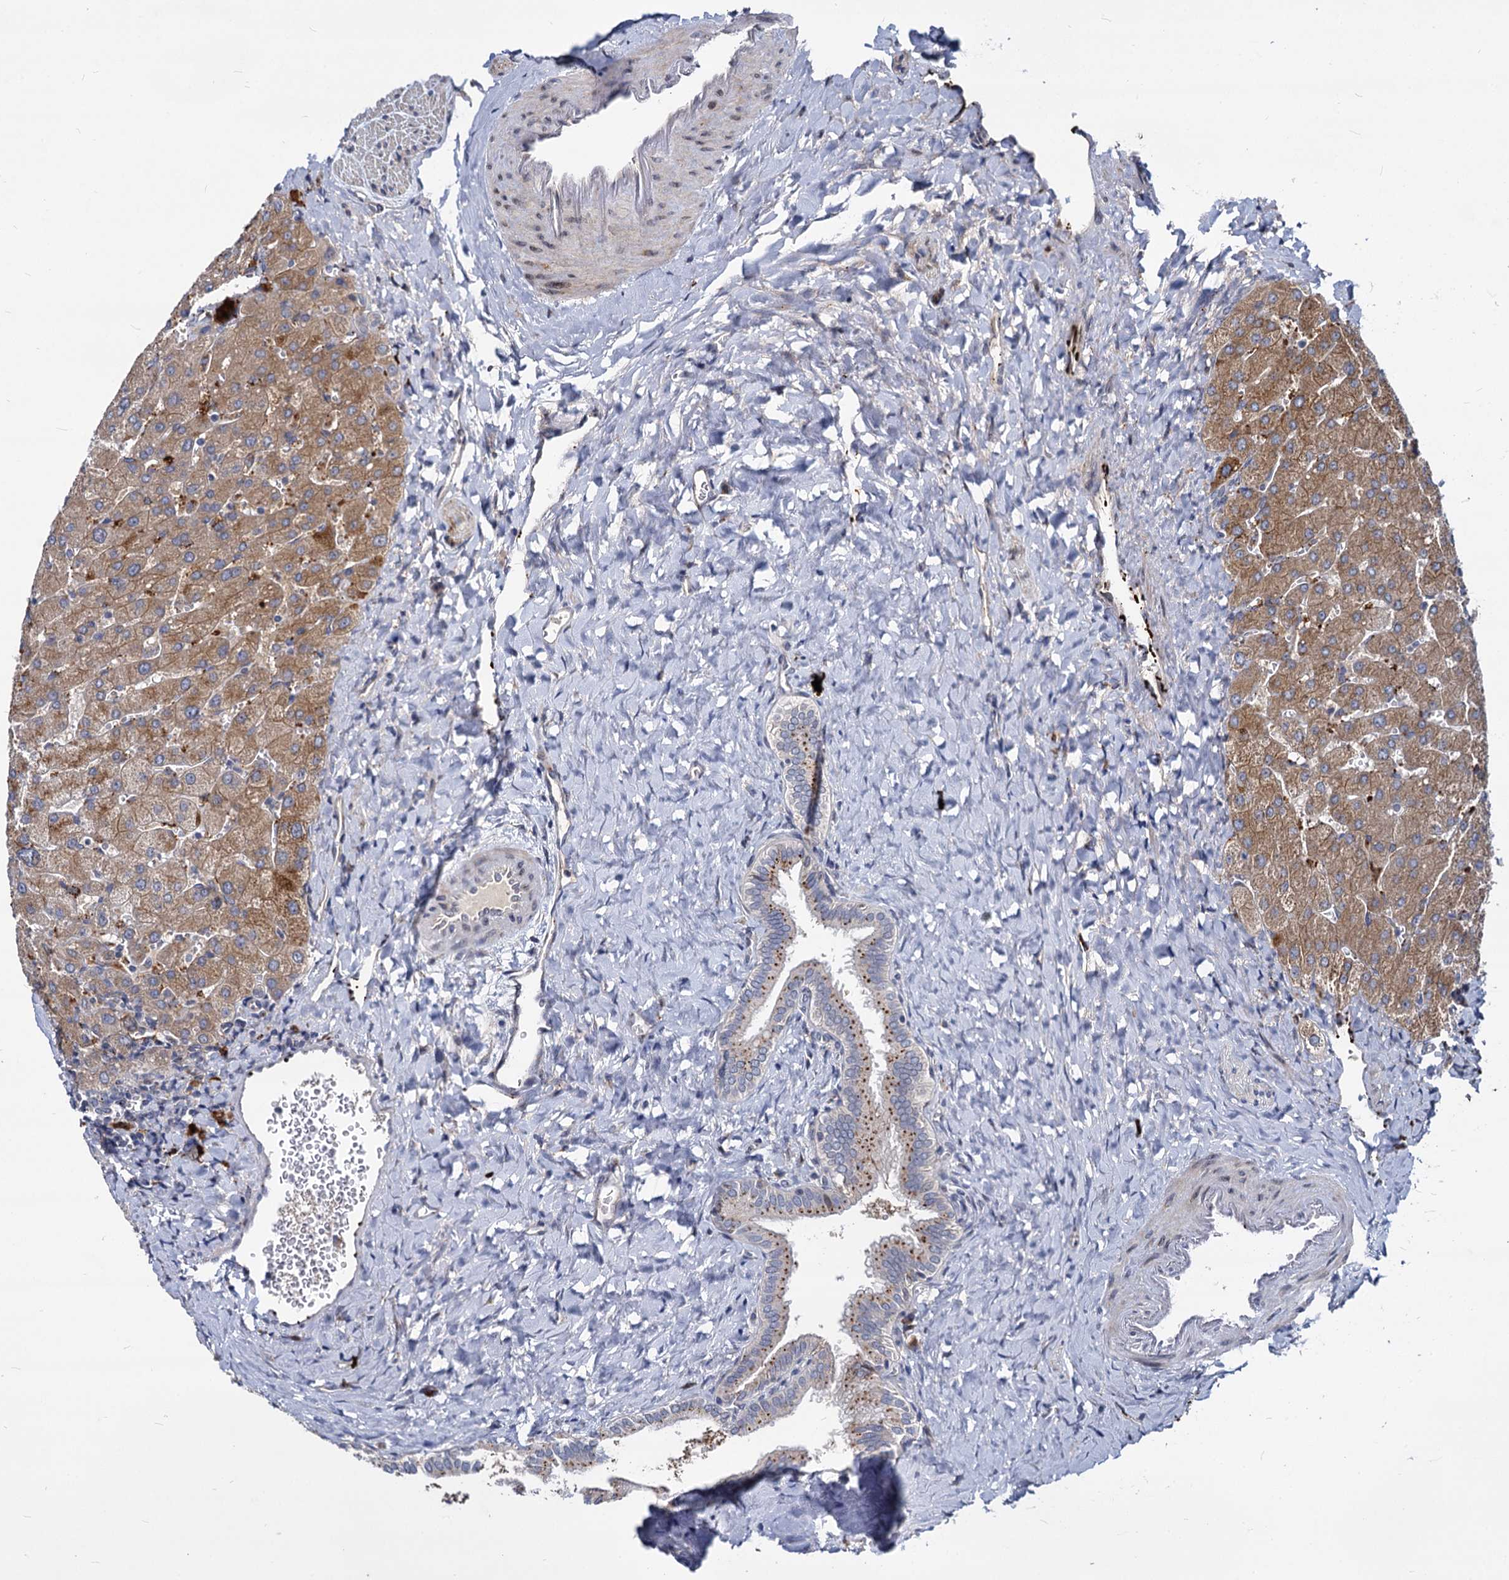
{"staining": {"intensity": "moderate", "quantity": "25%-75%", "location": "cytoplasmic/membranous"}, "tissue": "liver", "cell_type": "Cholangiocytes", "image_type": "normal", "snomed": [{"axis": "morphology", "description": "Normal tissue, NOS"}, {"axis": "topography", "description": "Liver"}], "caption": "Protein expression by IHC displays moderate cytoplasmic/membranous staining in approximately 25%-75% of cholangiocytes in normal liver.", "gene": "C11orf86", "patient": {"sex": "male", "age": 55}}